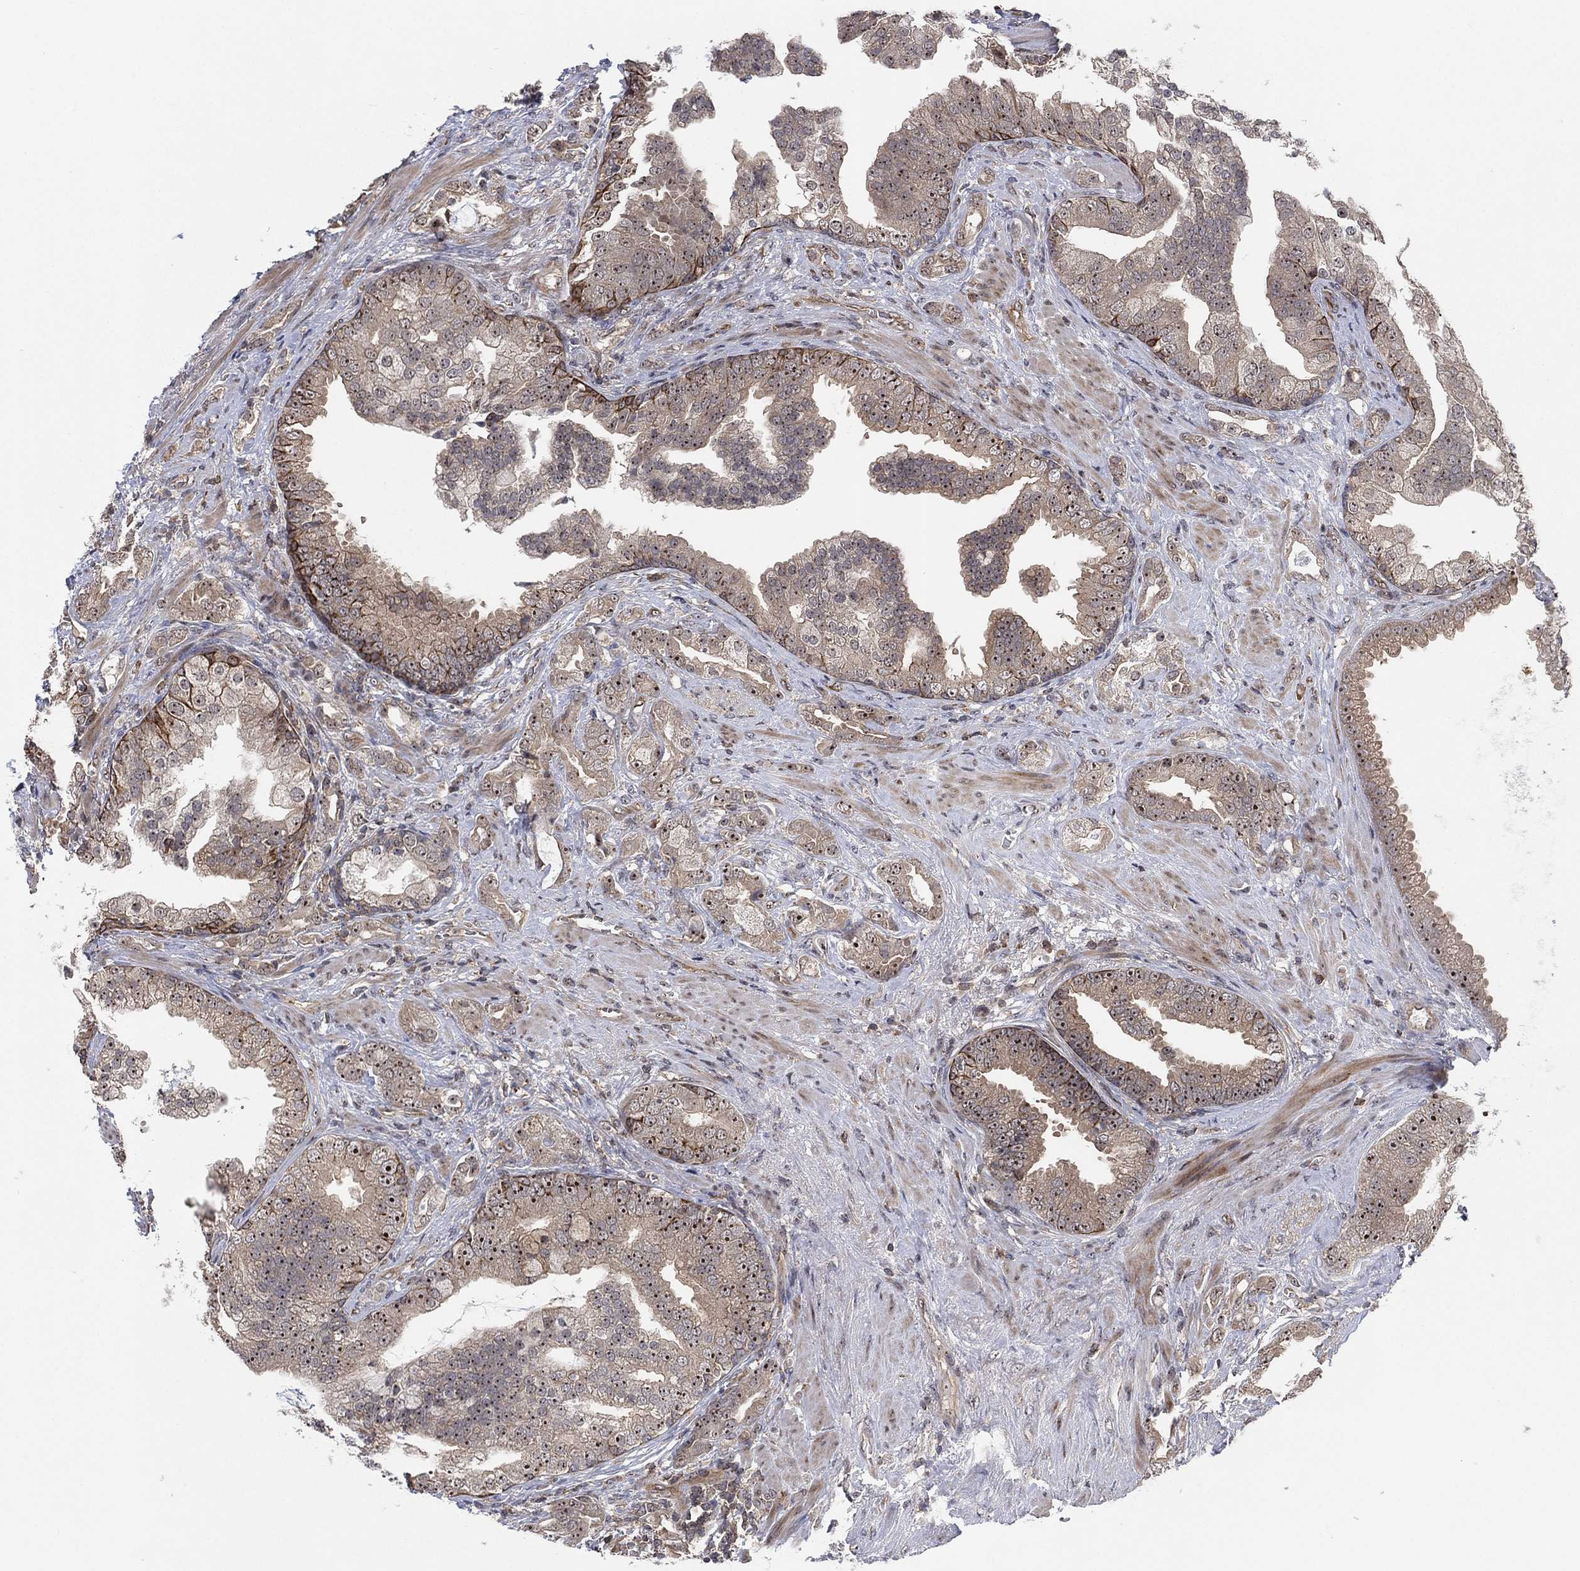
{"staining": {"intensity": "moderate", "quantity": "25%-75%", "location": "nuclear"}, "tissue": "prostate cancer", "cell_type": "Tumor cells", "image_type": "cancer", "snomed": [{"axis": "morphology", "description": "Adenocarcinoma, NOS"}, {"axis": "topography", "description": "Prostate"}], "caption": "This histopathology image reveals prostate cancer stained with immunohistochemistry (IHC) to label a protein in brown. The nuclear of tumor cells show moderate positivity for the protein. Nuclei are counter-stained blue.", "gene": "TMCO1", "patient": {"sex": "male", "age": 57}}